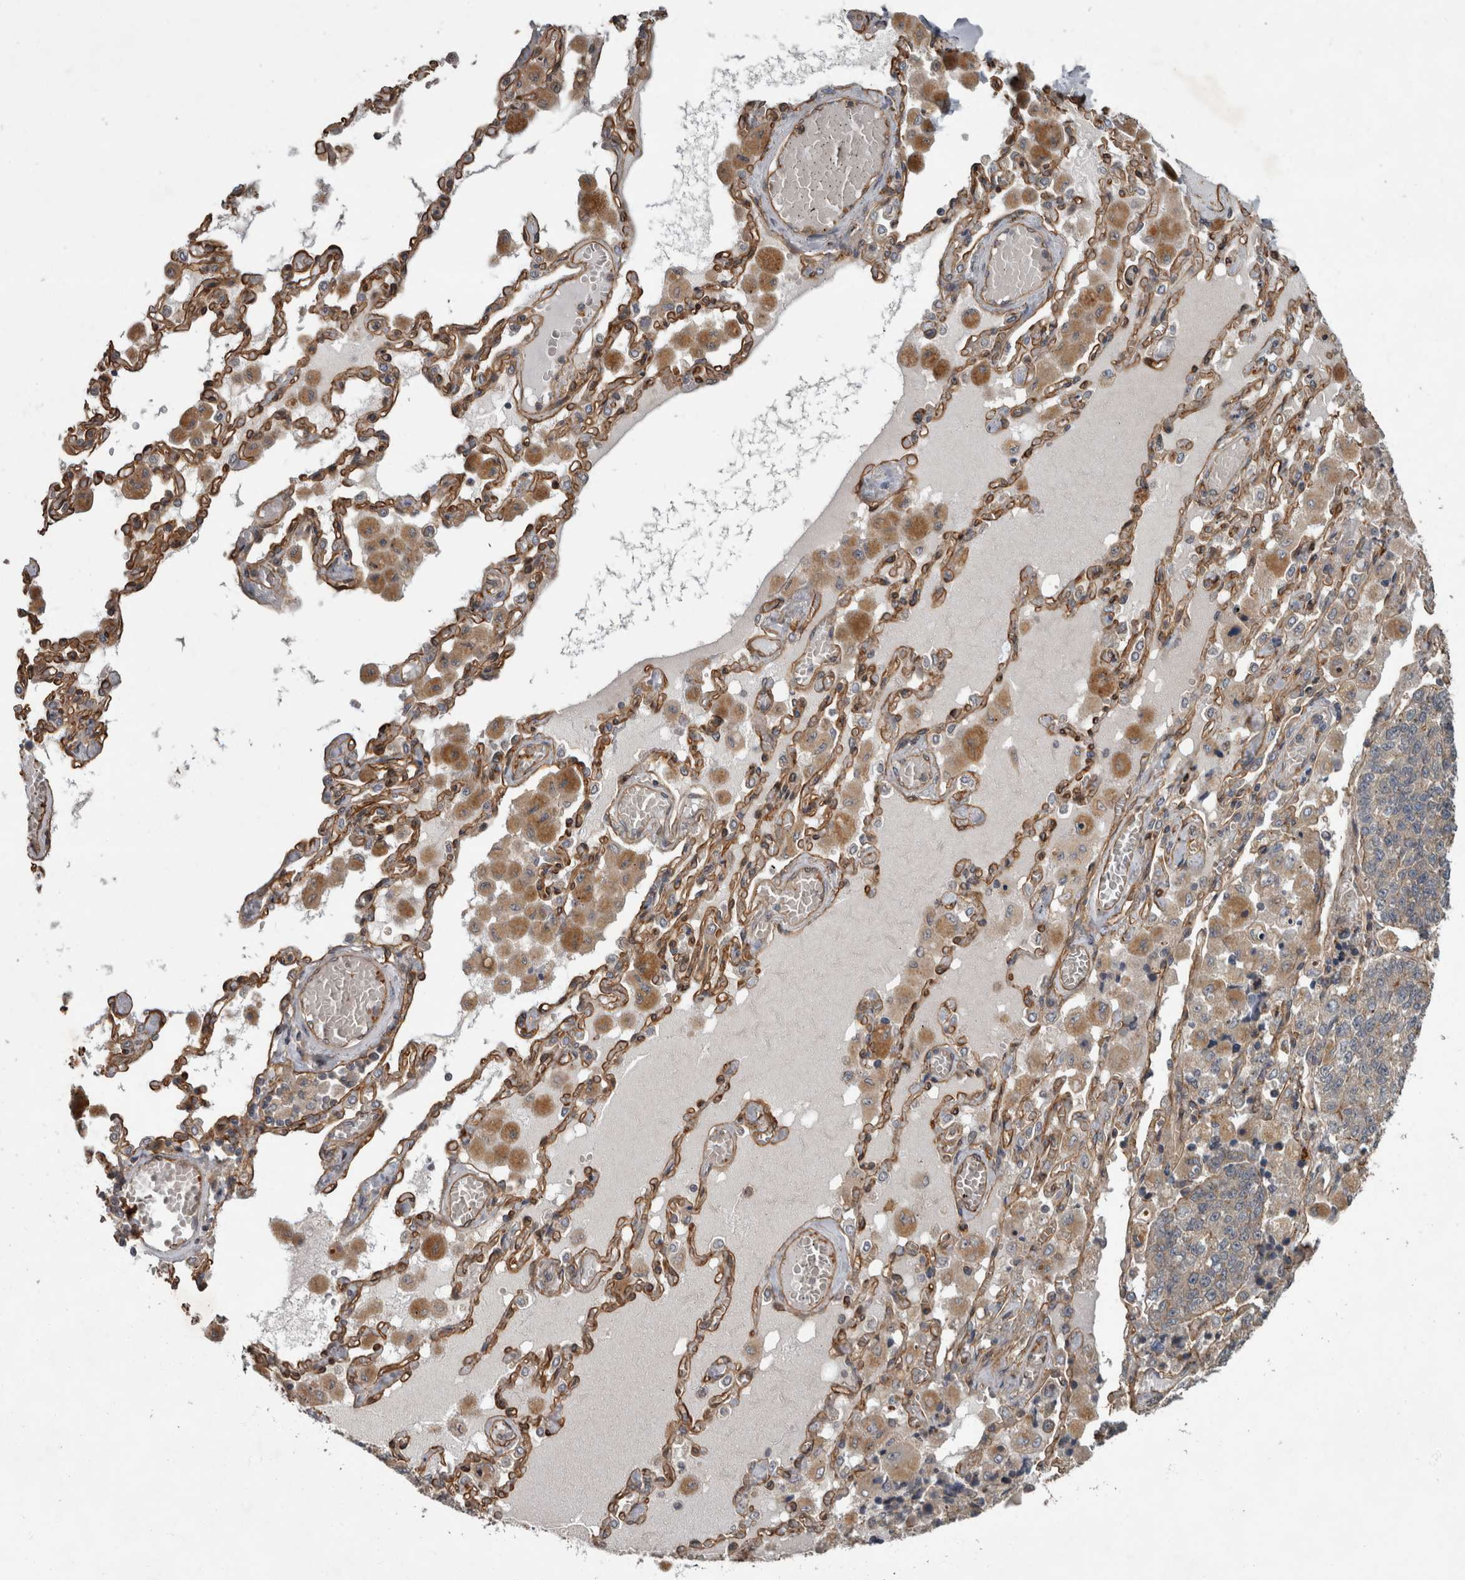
{"staining": {"intensity": "weak", "quantity": "<25%", "location": "cytoplasmic/membranous"}, "tissue": "lung cancer", "cell_type": "Tumor cells", "image_type": "cancer", "snomed": [{"axis": "morphology", "description": "Adenocarcinoma, NOS"}, {"axis": "topography", "description": "Lung"}], "caption": "Histopathology image shows no significant protein positivity in tumor cells of lung cancer.", "gene": "VEGFD", "patient": {"sex": "male", "age": 49}}